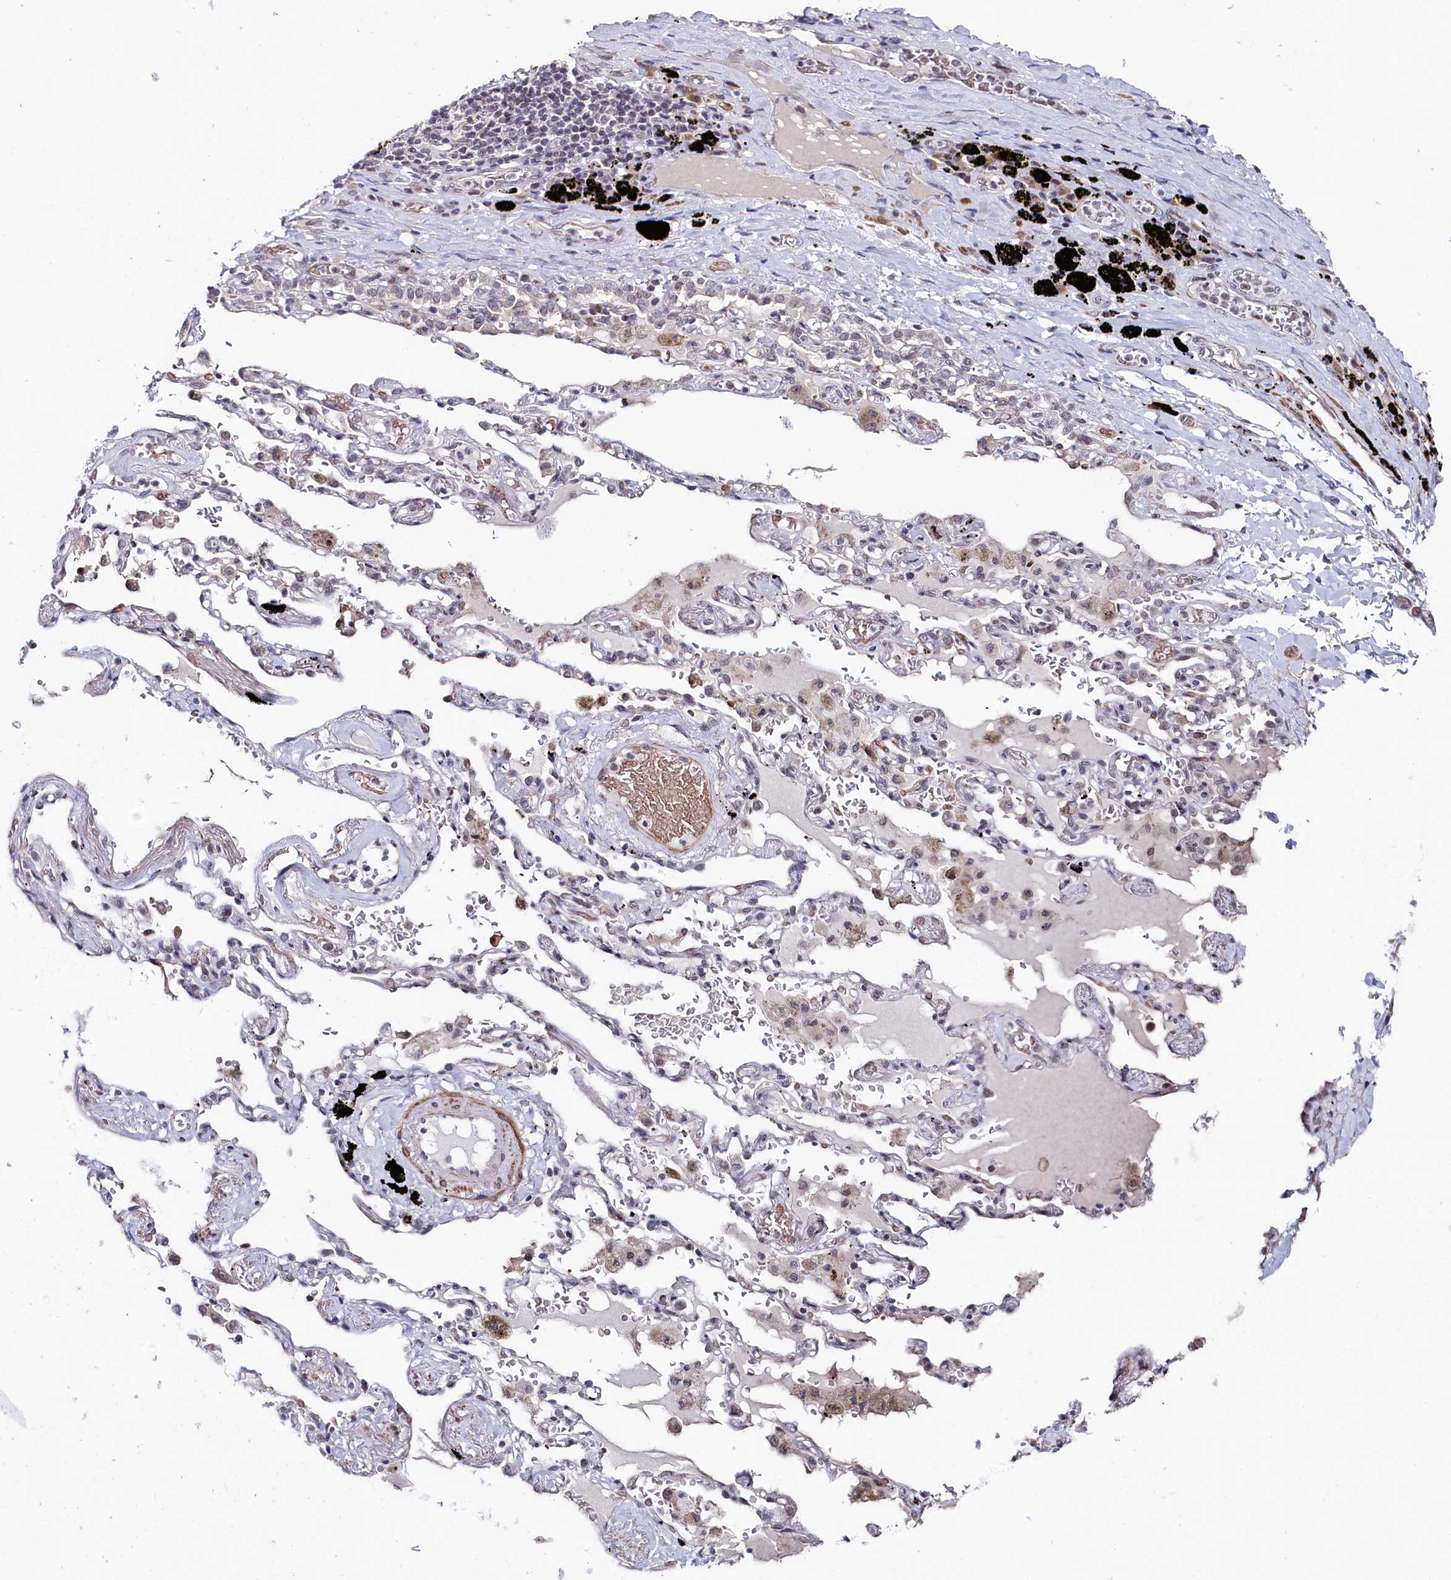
{"staining": {"intensity": "weak", "quantity": "<25%", "location": "nuclear"}, "tissue": "lung cancer", "cell_type": "Tumor cells", "image_type": "cancer", "snomed": [{"axis": "morphology", "description": "Squamous cell carcinoma, NOS"}, {"axis": "topography", "description": "Lung"}], "caption": "Immunohistochemistry micrograph of squamous cell carcinoma (lung) stained for a protein (brown), which demonstrates no positivity in tumor cells.", "gene": "TIGD4", "patient": {"sex": "male", "age": 66}}